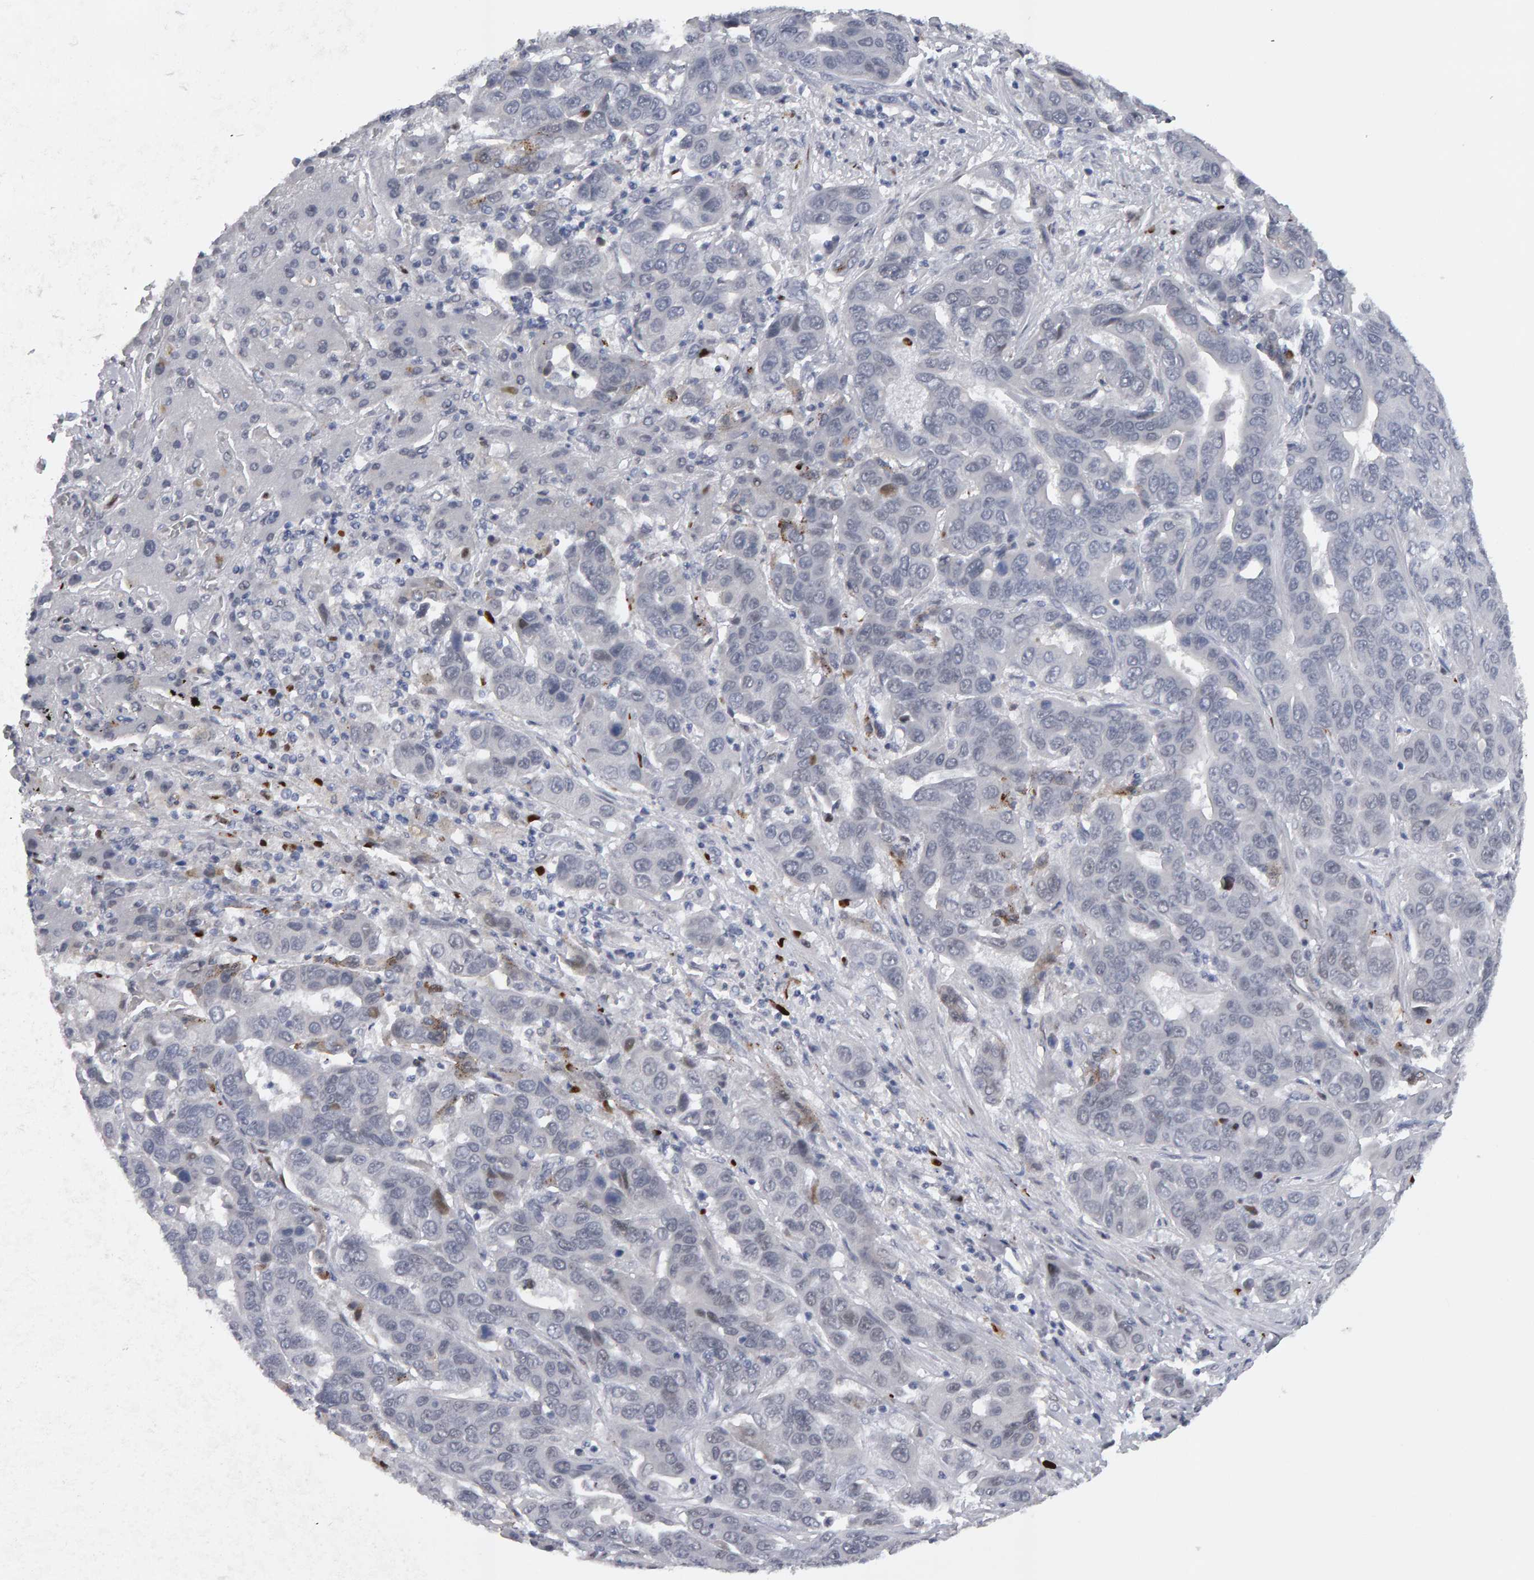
{"staining": {"intensity": "negative", "quantity": "none", "location": "none"}, "tissue": "liver cancer", "cell_type": "Tumor cells", "image_type": "cancer", "snomed": [{"axis": "morphology", "description": "Cholangiocarcinoma"}, {"axis": "topography", "description": "Liver"}], "caption": "Immunohistochemistry image of human liver cancer stained for a protein (brown), which displays no positivity in tumor cells.", "gene": "IPO8", "patient": {"sex": "female", "age": 52}}